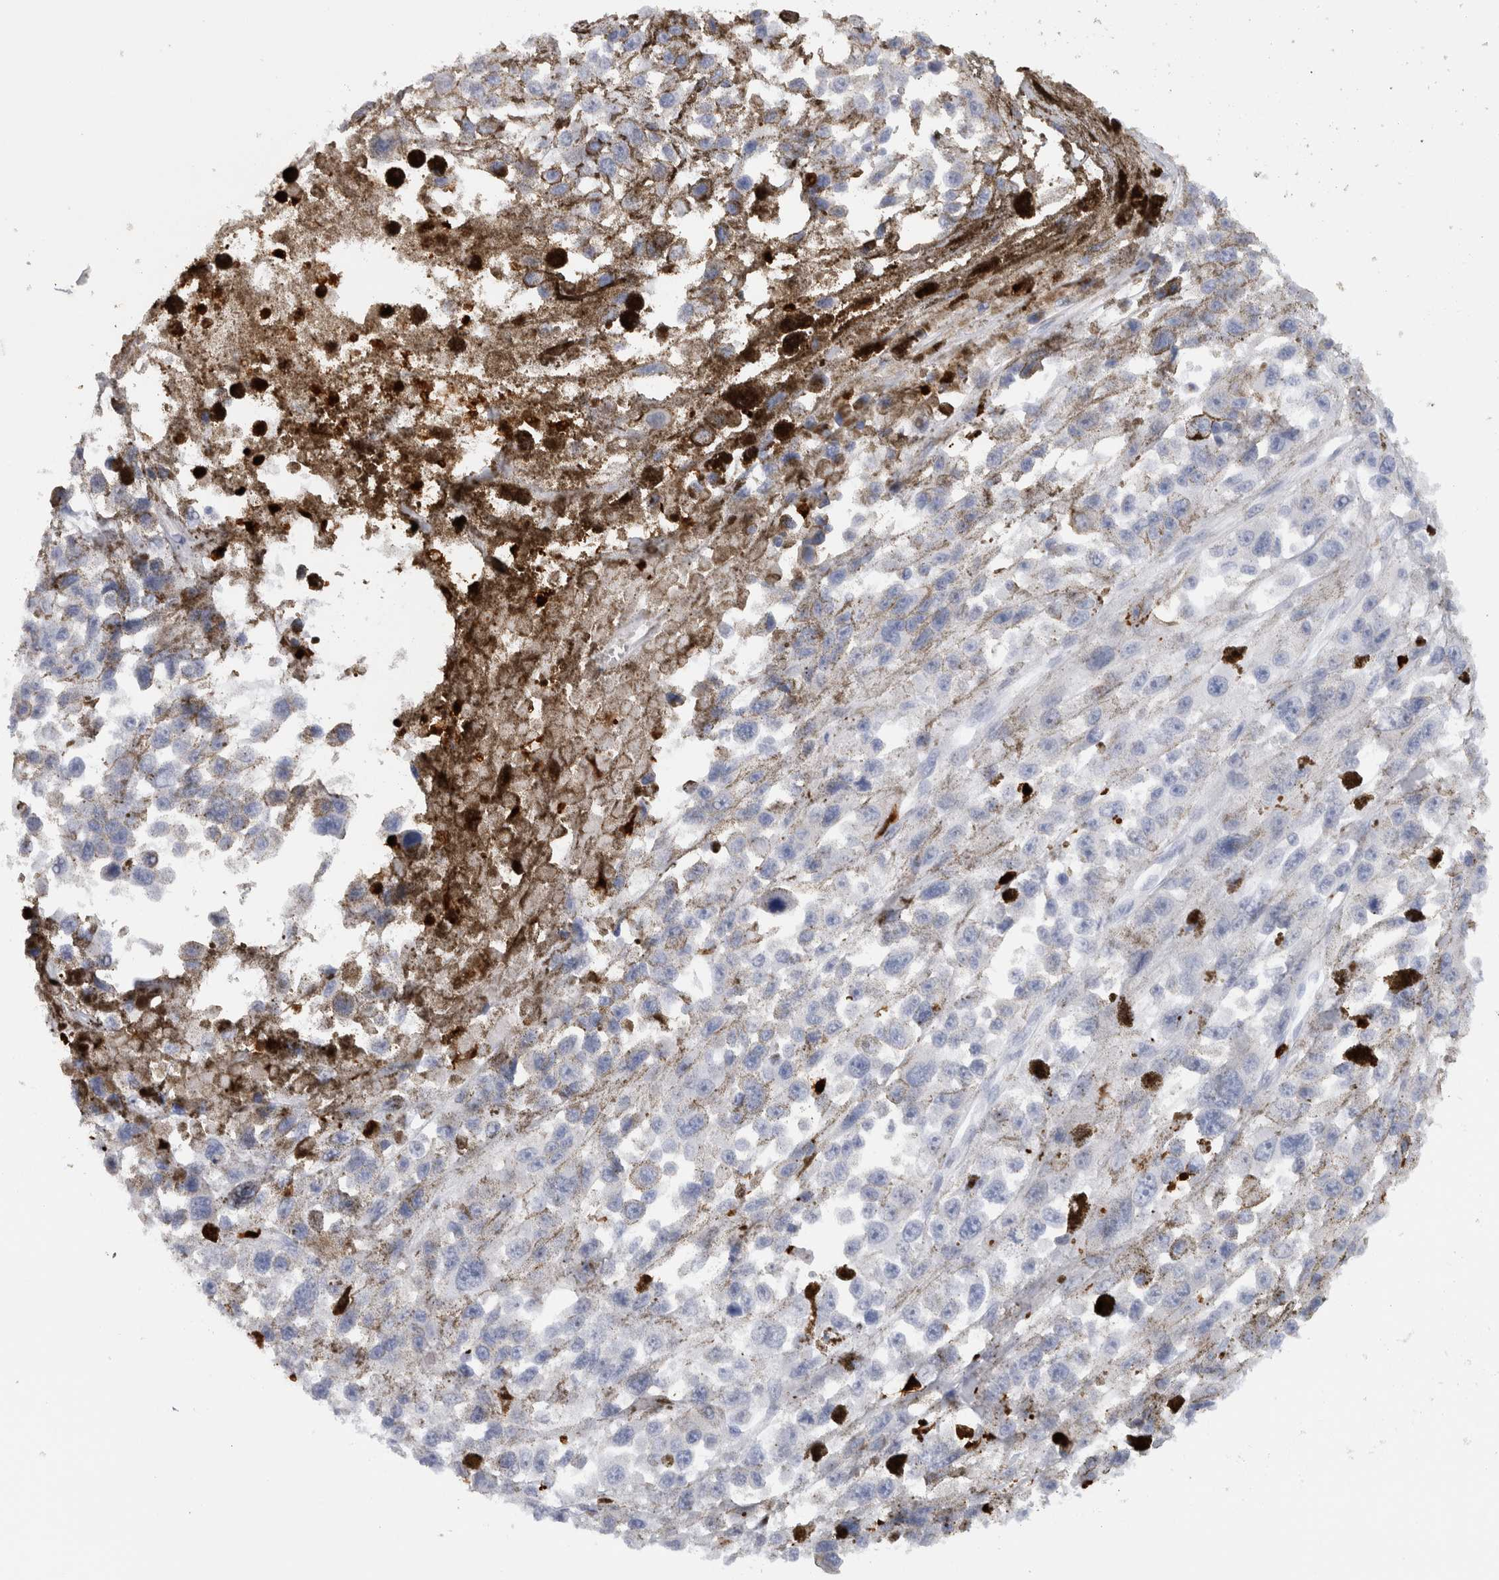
{"staining": {"intensity": "negative", "quantity": "none", "location": "none"}, "tissue": "melanoma", "cell_type": "Tumor cells", "image_type": "cancer", "snomed": [{"axis": "morphology", "description": "Malignant melanoma, Metastatic site"}, {"axis": "topography", "description": "Lymph node"}], "caption": "Tumor cells are negative for protein expression in human melanoma.", "gene": "S100A8", "patient": {"sex": "male", "age": 59}}